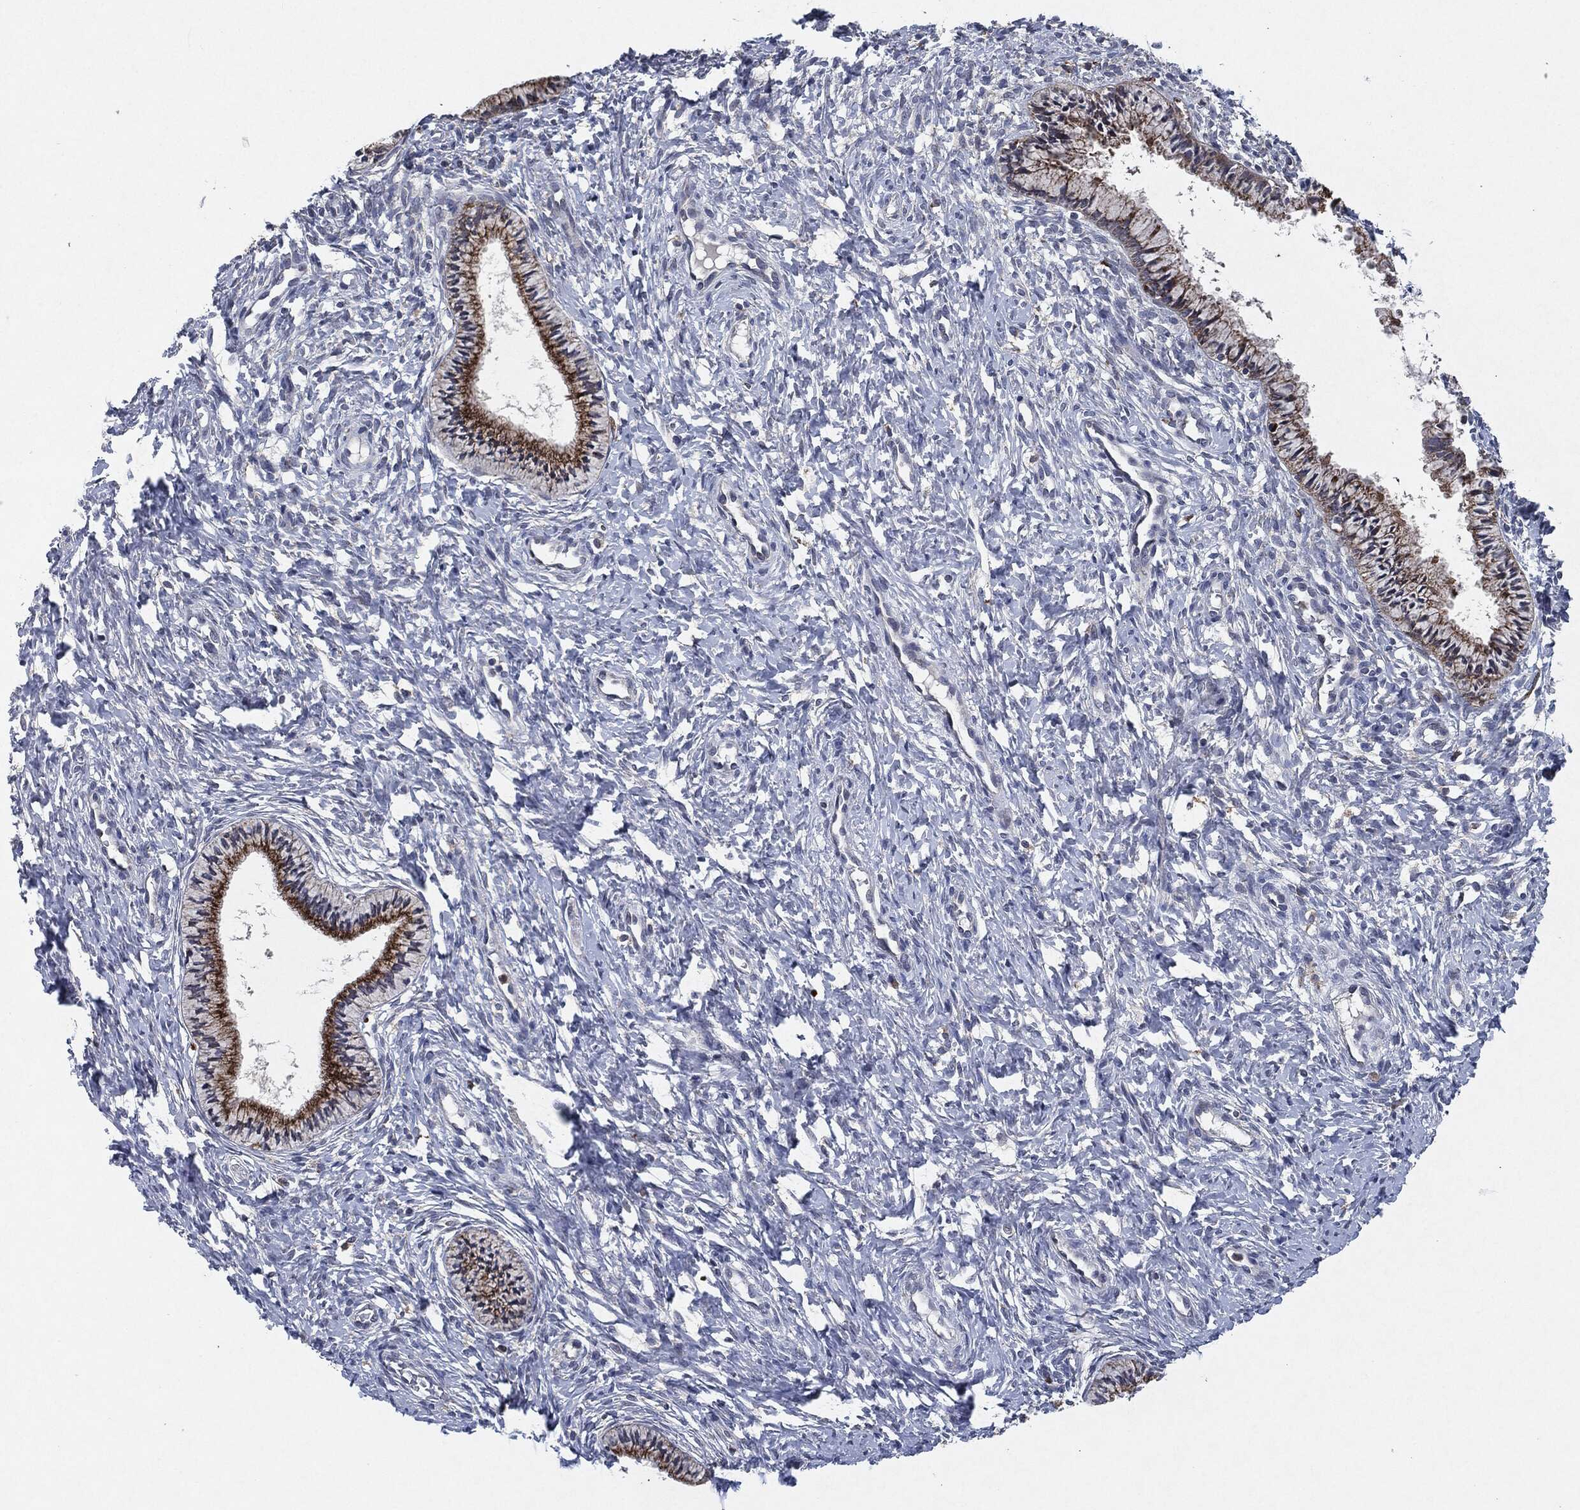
{"staining": {"intensity": "strong", "quantity": "25%-75%", "location": "cytoplasmic/membranous"}, "tissue": "cervix", "cell_type": "Glandular cells", "image_type": "normal", "snomed": [{"axis": "morphology", "description": "Normal tissue, NOS"}, {"axis": "topography", "description": "Cervix"}], "caption": "An image of cervix stained for a protein shows strong cytoplasmic/membranous brown staining in glandular cells. The protein is shown in brown color, while the nuclei are stained blue.", "gene": "SLC31A2", "patient": {"sex": "female", "age": 39}}